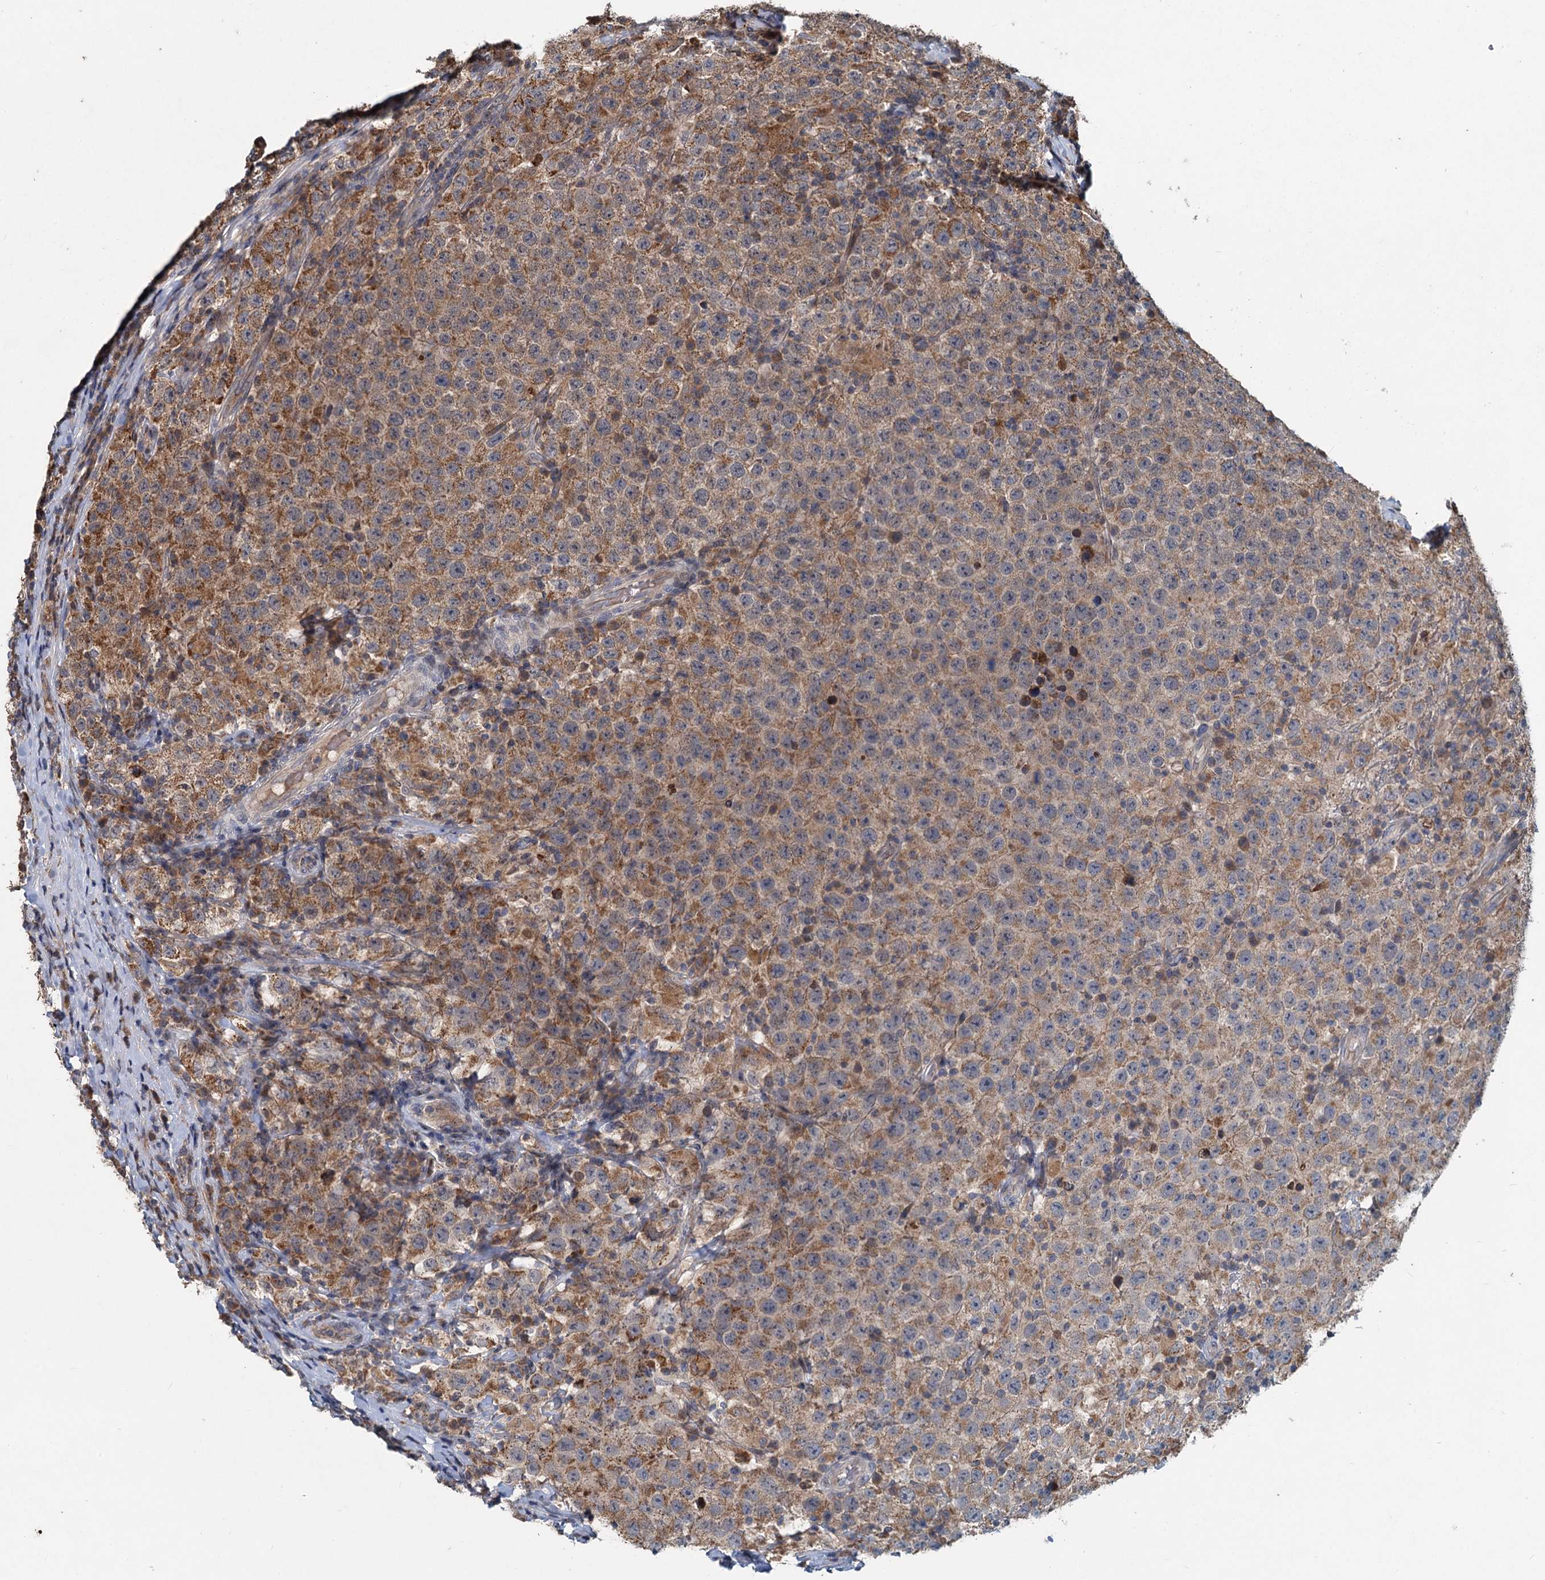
{"staining": {"intensity": "moderate", "quantity": ">75%", "location": "cytoplasmic/membranous"}, "tissue": "testis cancer", "cell_type": "Tumor cells", "image_type": "cancer", "snomed": [{"axis": "morphology", "description": "Normal tissue, NOS"}, {"axis": "morphology", "description": "Urothelial carcinoma, High grade"}, {"axis": "morphology", "description": "Seminoma, NOS"}, {"axis": "morphology", "description": "Carcinoma, Embryonal, NOS"}, {"axis": "topography", "description": "Urinary bladder"}, {"axis": "topography", "description": "Testis"}], "caption": "Approximately >75% of tumor cells in testis cancer (high-grade urothelial carcinoma) exhibit moderate cytoplasmic/membranous protein expression as visualized by brown immunohistochemical staining.", "gene": "OTUB1", "patient": {"sex": "male", "age": 41}}